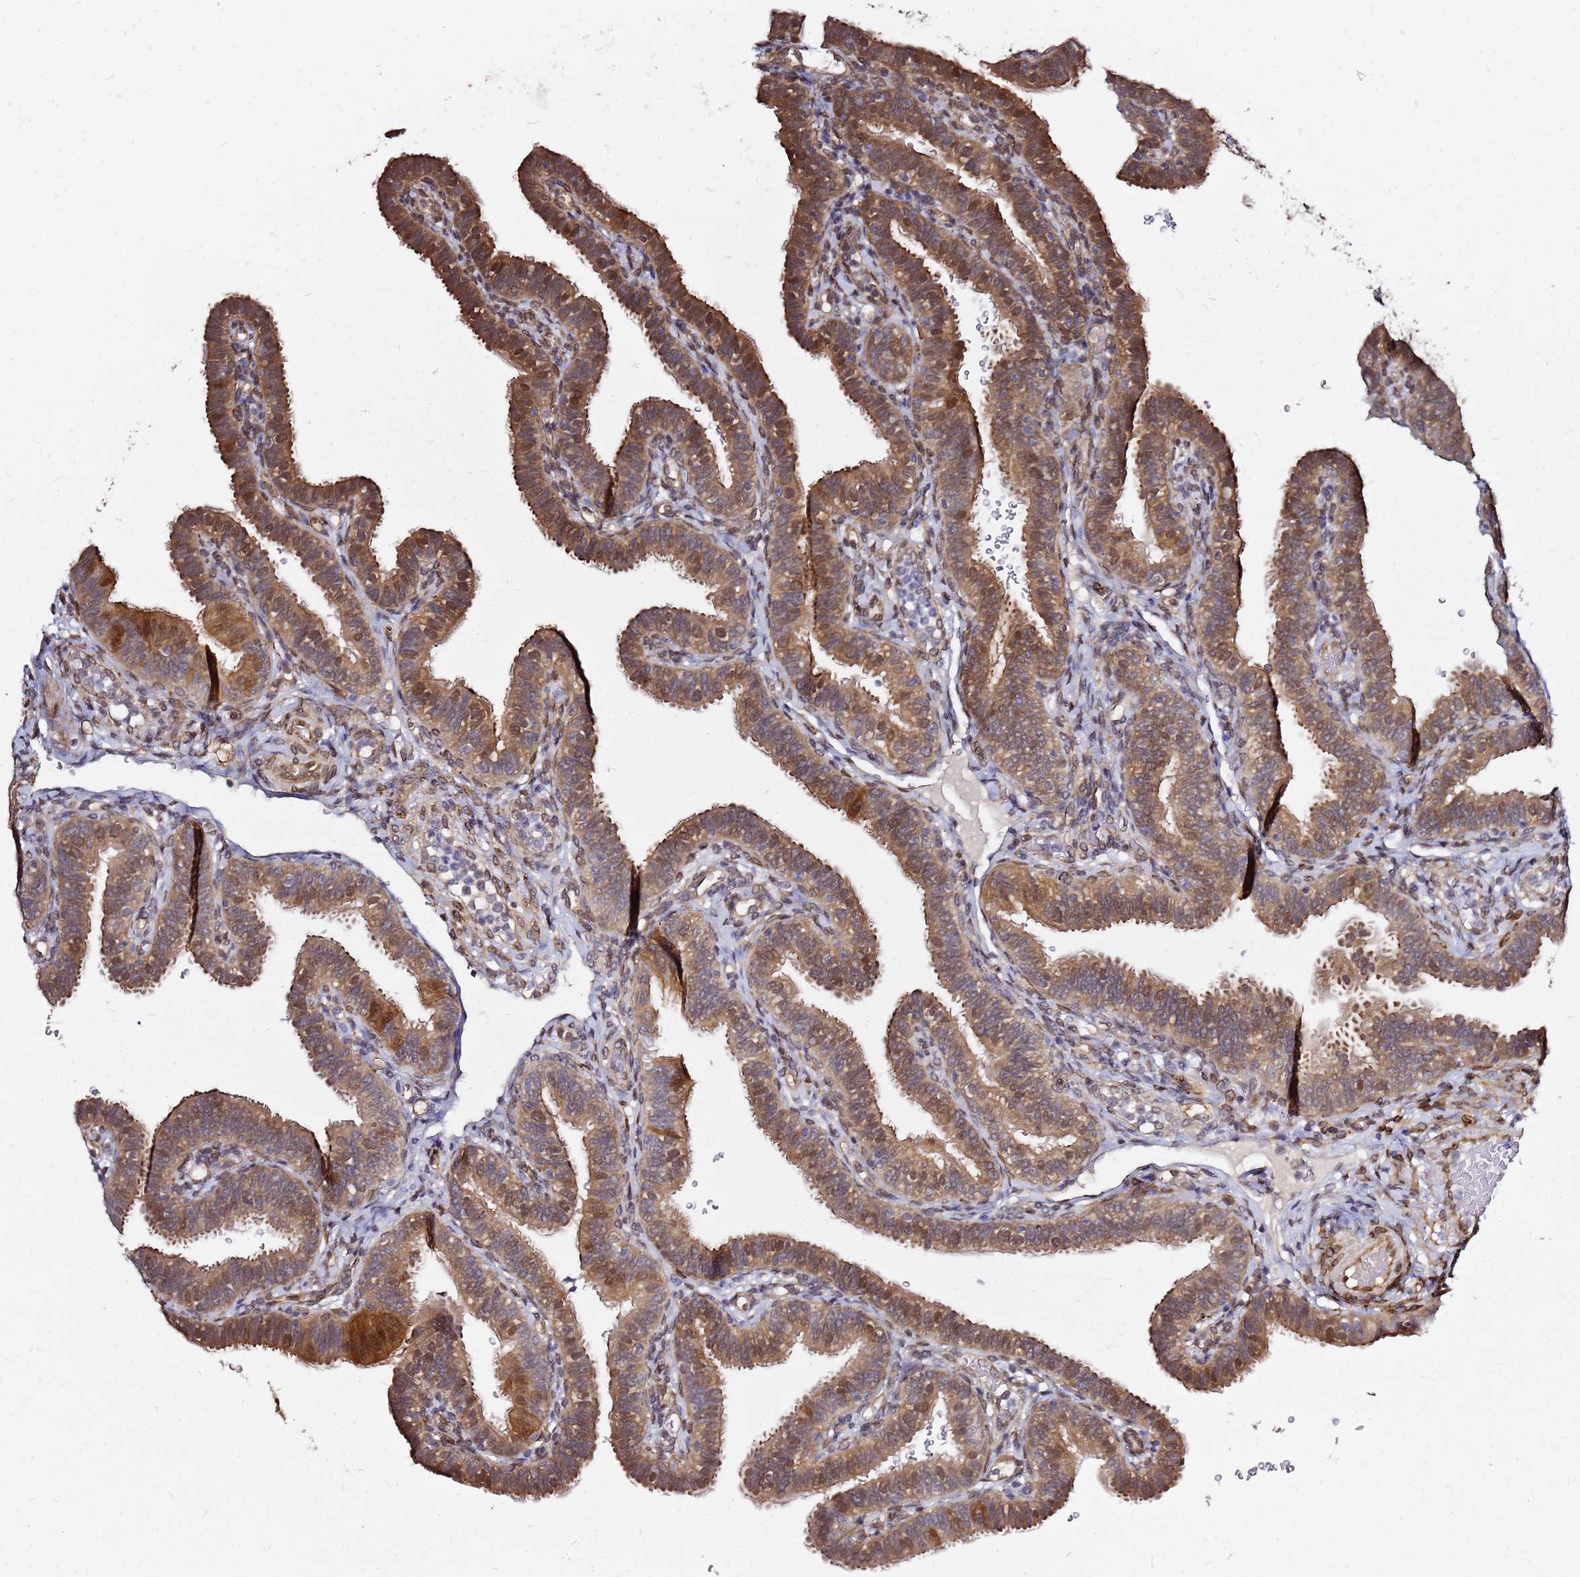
{"staining": {"intensity": "strong", "quantity": ">75%", "location": "cytoplasmic/membranous,nuclear"}, "tissue": "fallopian tube", "cell_type": "Glandular cells", "image_type": "normal", "snomed": [{"axis": "morphology", "description": "Normal tissue, NOS"}, {"axis": "topography", "description": "Fallopian tube"}], "caption": "IHC staining of unremarkable fallopian tube, which reveals high levels of strong cytoplasmic/membranous,nuclear expression in about >75% of glandular cells indicating strong cytoplasmic/membranous,nuclear protein positivity. The staining was performed using DAB (3,3'-diaminobenzidine) (brown) for protein detection and nuclei were counterstained in hematoxylin (blue).", "gene": "NUDT14", "patient": {"sex": "female", "age": 41}}